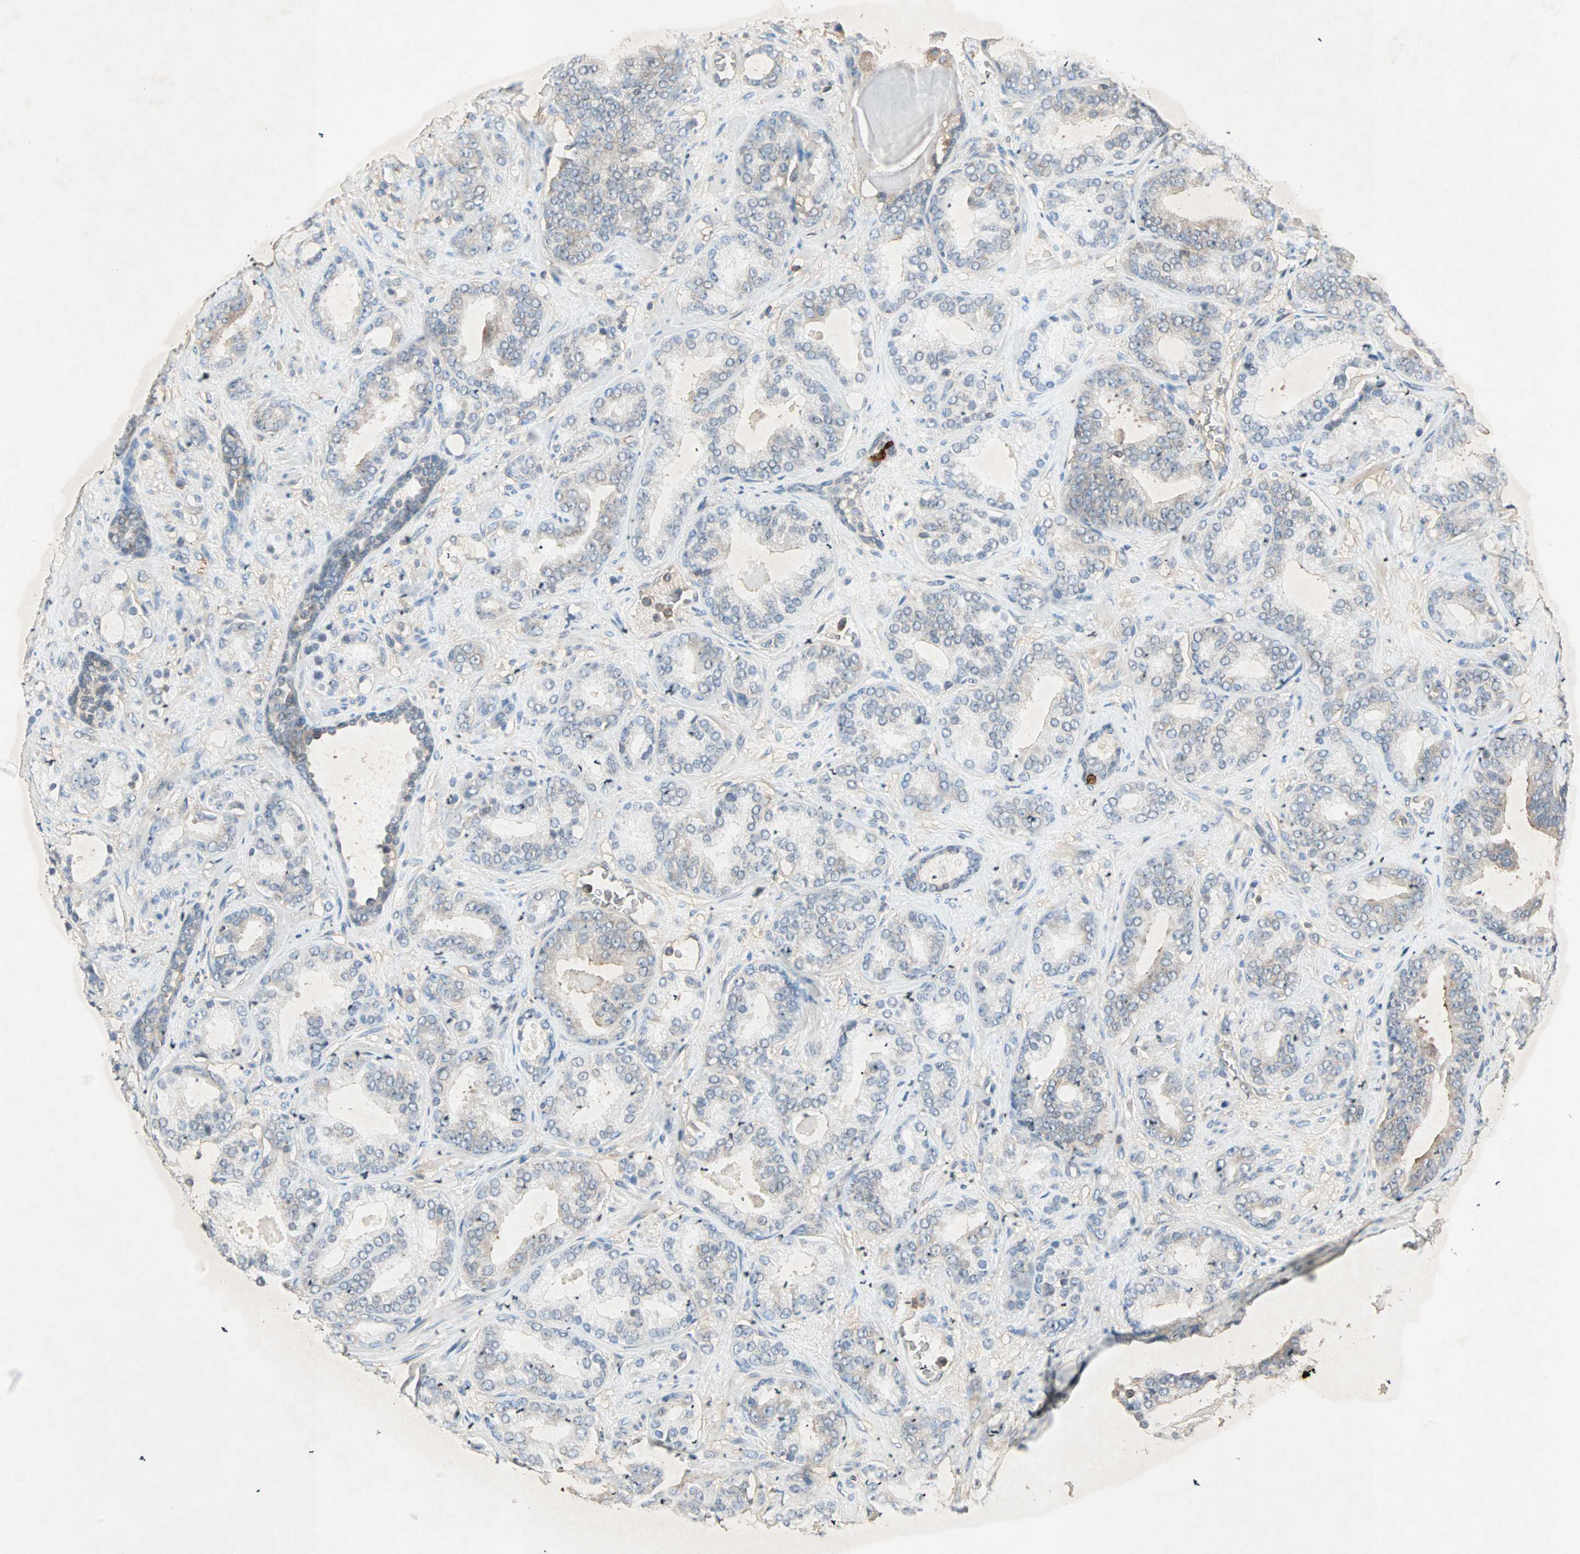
{"staining": {"intensity": "moderate", "quantity": ">75%", "location": "cytoplasmic/membranous"}, "tissue": "prostate cancer", "cell_type": "Tumor cells", "image_type": "cancer", "snomed": [{"axis": "morphology", "description": "Adenocarcinoma, Low grade"}, {"axis": "topography", "description": "Prostate"}], "caption": "Immunohistochemical staining of prostate cancer displays moderate cytoplasmic/membranous protein staining in approximately >75% of tumor cells.", "gene": "TEC", "patient": {"sex": "male", "age": 63}}